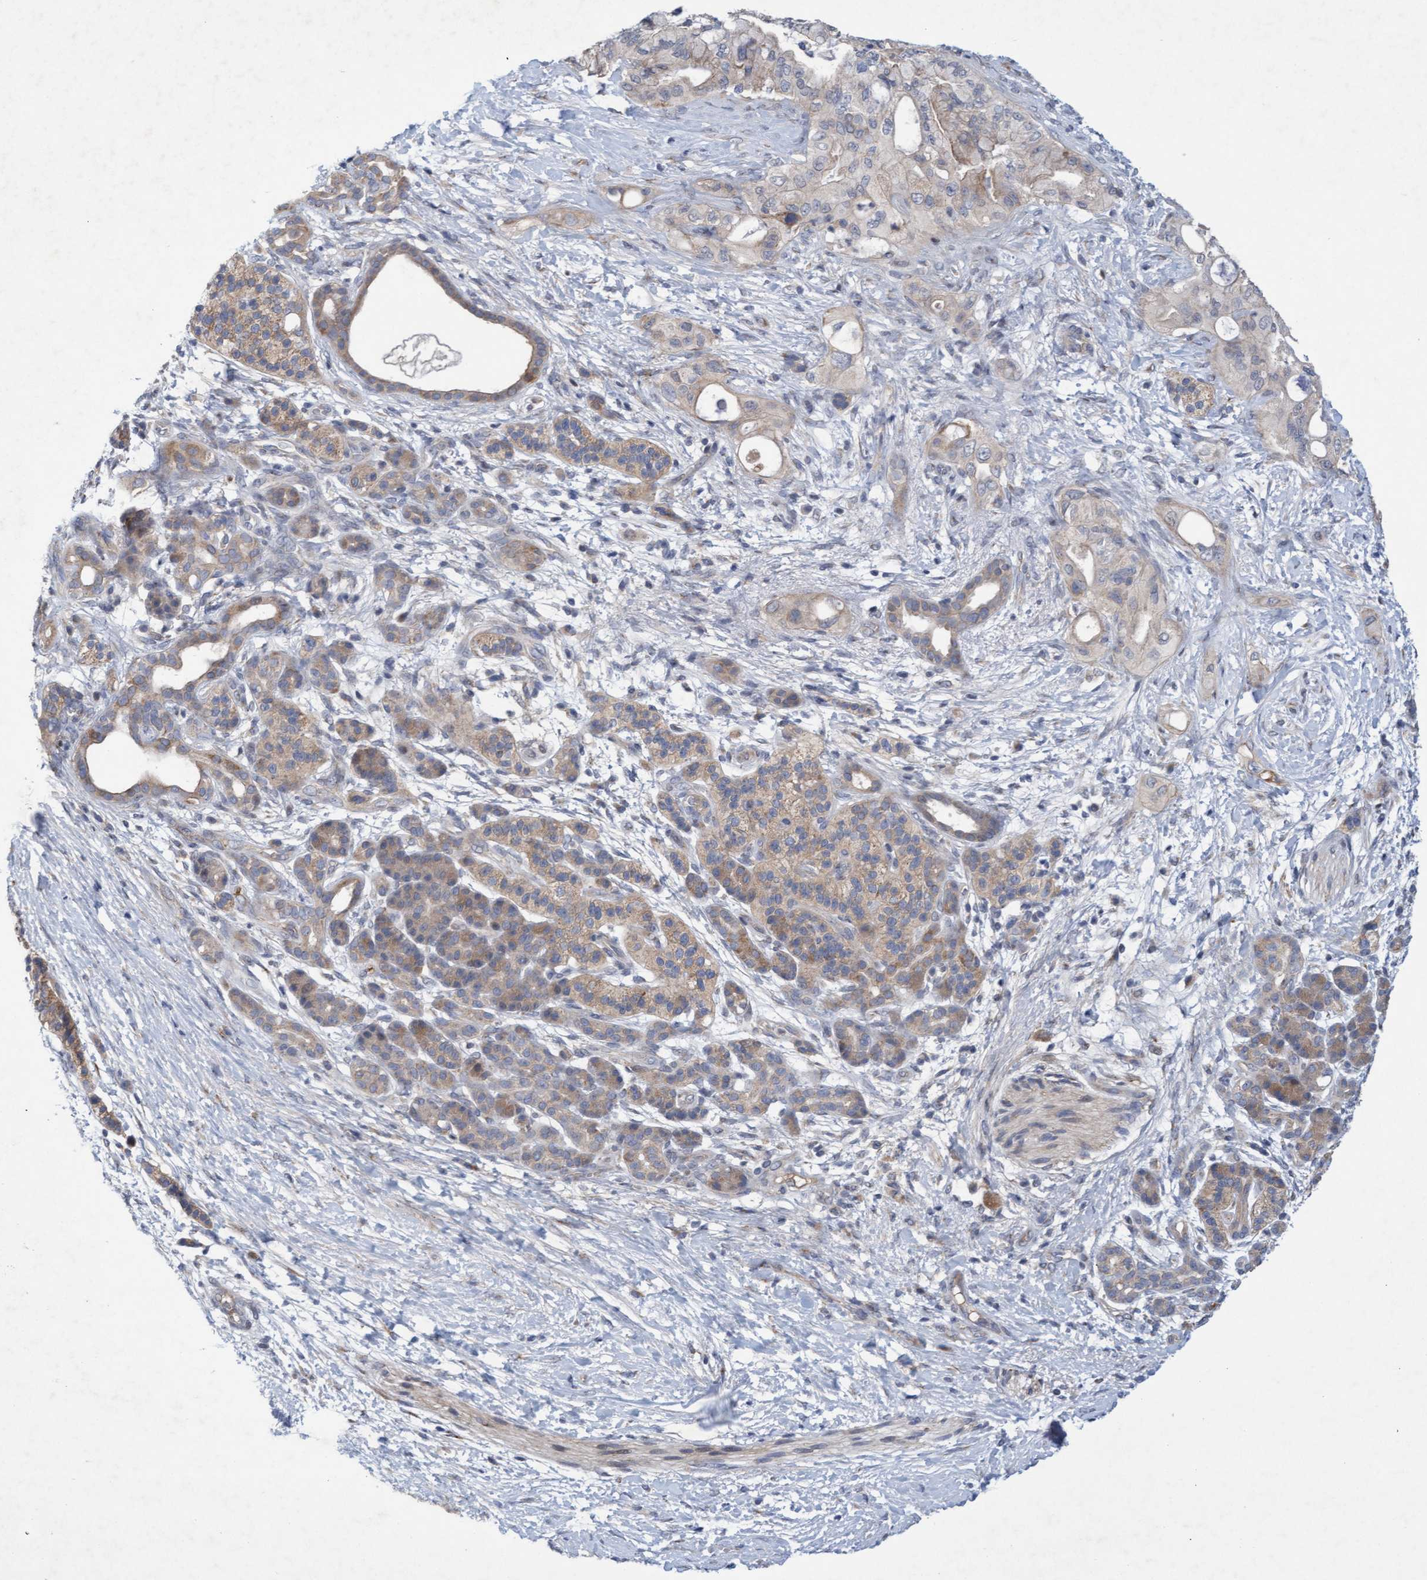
{"staining": {"intensity": "weak", "quantity": "25%-75%", "location": "cytoplasmic/membranous"}, "tissue": "pancreatic cancer", "cell_type": "Tumor cells", "image_type": "cancer", "snomed": [{"axis": "morphology", "description": "Adenocarcinoma, NOS"}, {"axis": "topography", "description": "Pancreas"}], "caption": "Protein expression analysis of human pancreatic cancer reveals weak cytoplasmic/membranous staining in about 25%-75% of tumor cells.", "gene": "DDHD2", "patient": {"sex": "male", "age": 59}}